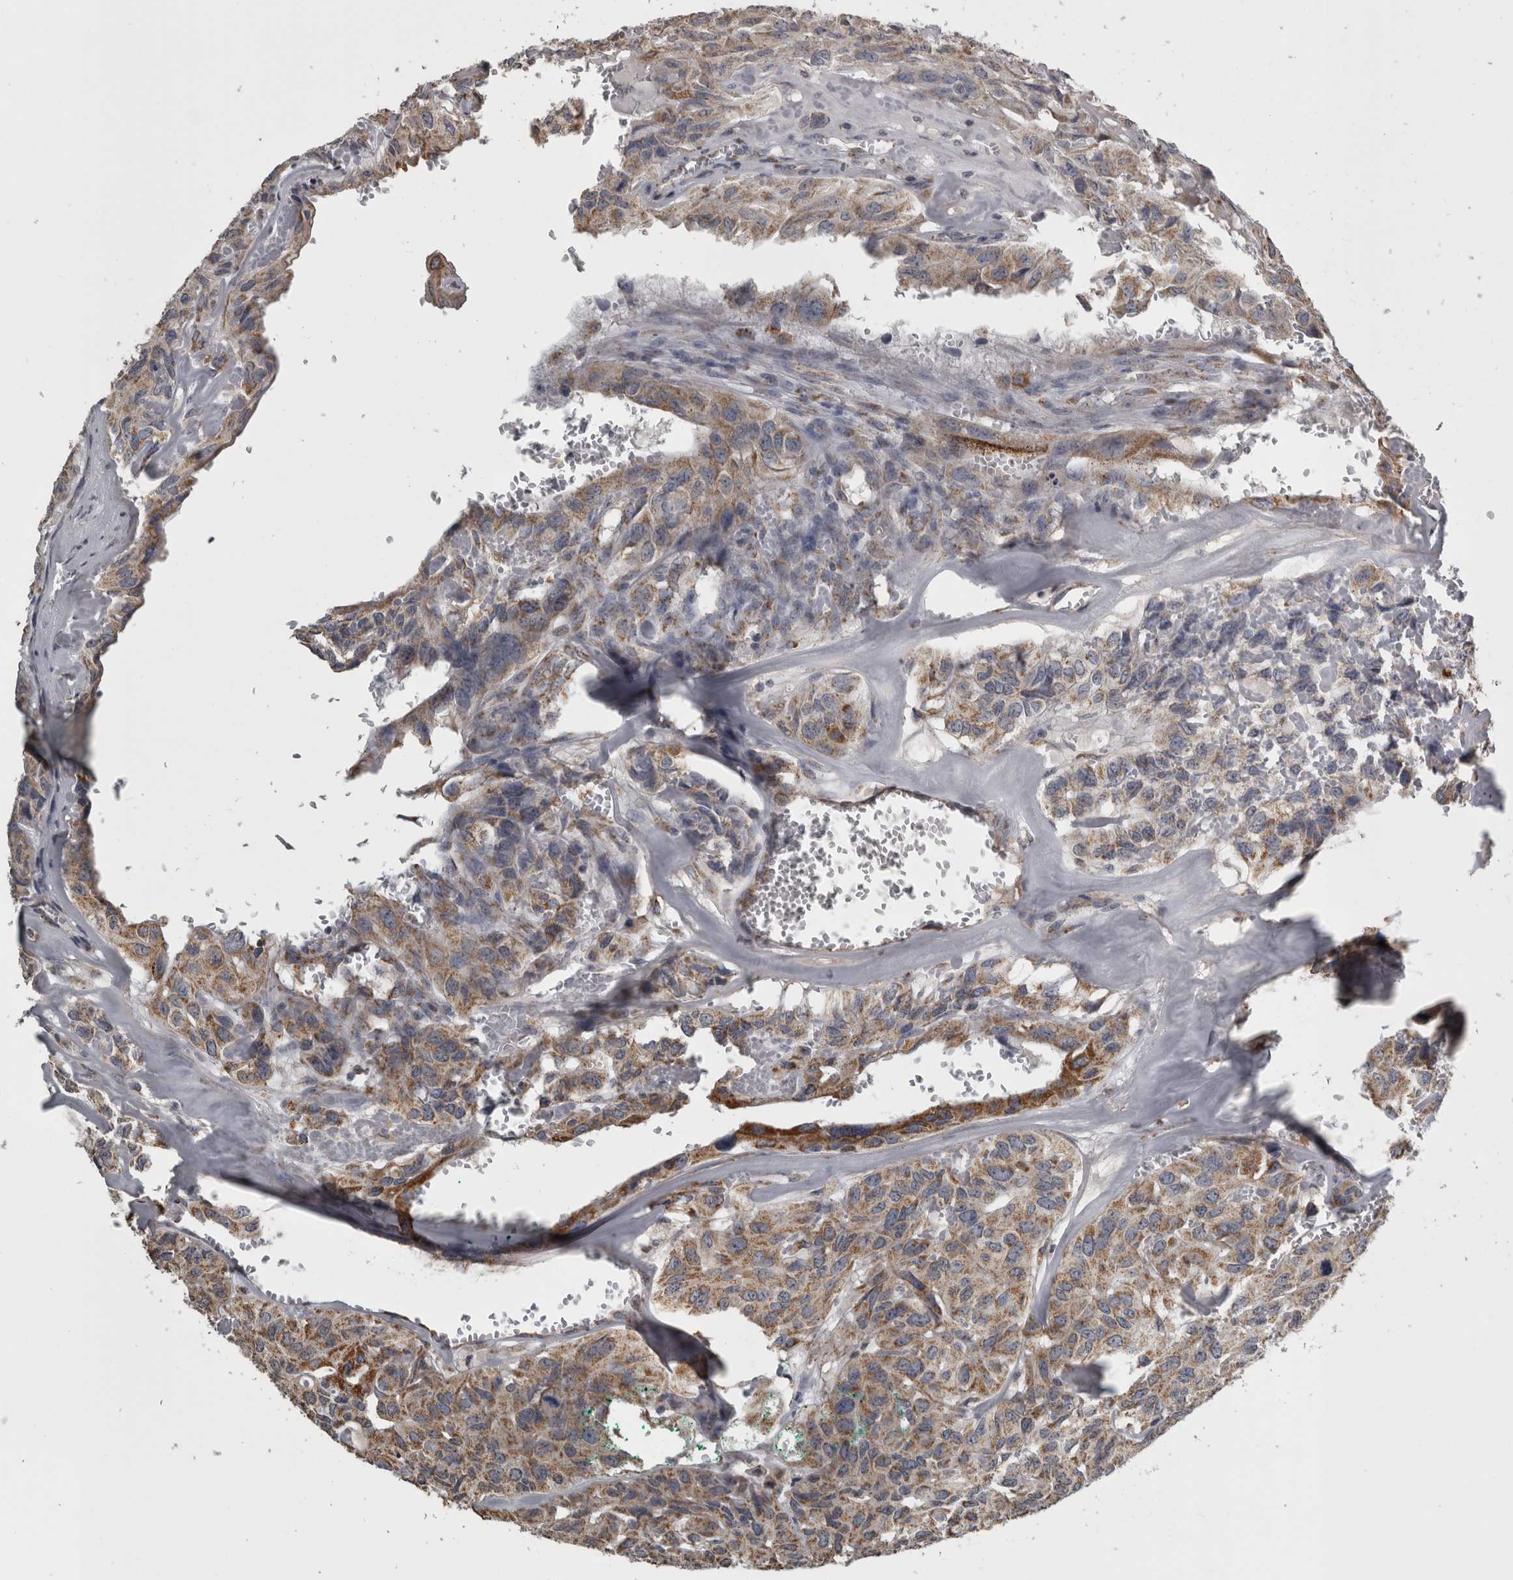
{"staining": {"intensity": "weak", "quantity": ">75%", "location": "cytoplasmic/membranous"}, "tissue": "head and neck cancer", "cell_type": "Tumor cells", "image_type": "cancer", "snomed": [{"axis": "morphology", "description": "Adenocarcinoma, NOS"}, {"axis": "topography", "description": "Salivary gland, NOS"}, {"axis": "topography", "description": "Head-Neck"}], "caption": "A micrograph showing weak cytoplasmic/membranous staining in about >75% of tumor cells in adenocarcinoma (head and neck), as visualized by brown immunohistochemical staining.", "gene": "FRK", "patient": {"sex": "female", "age": 76}}